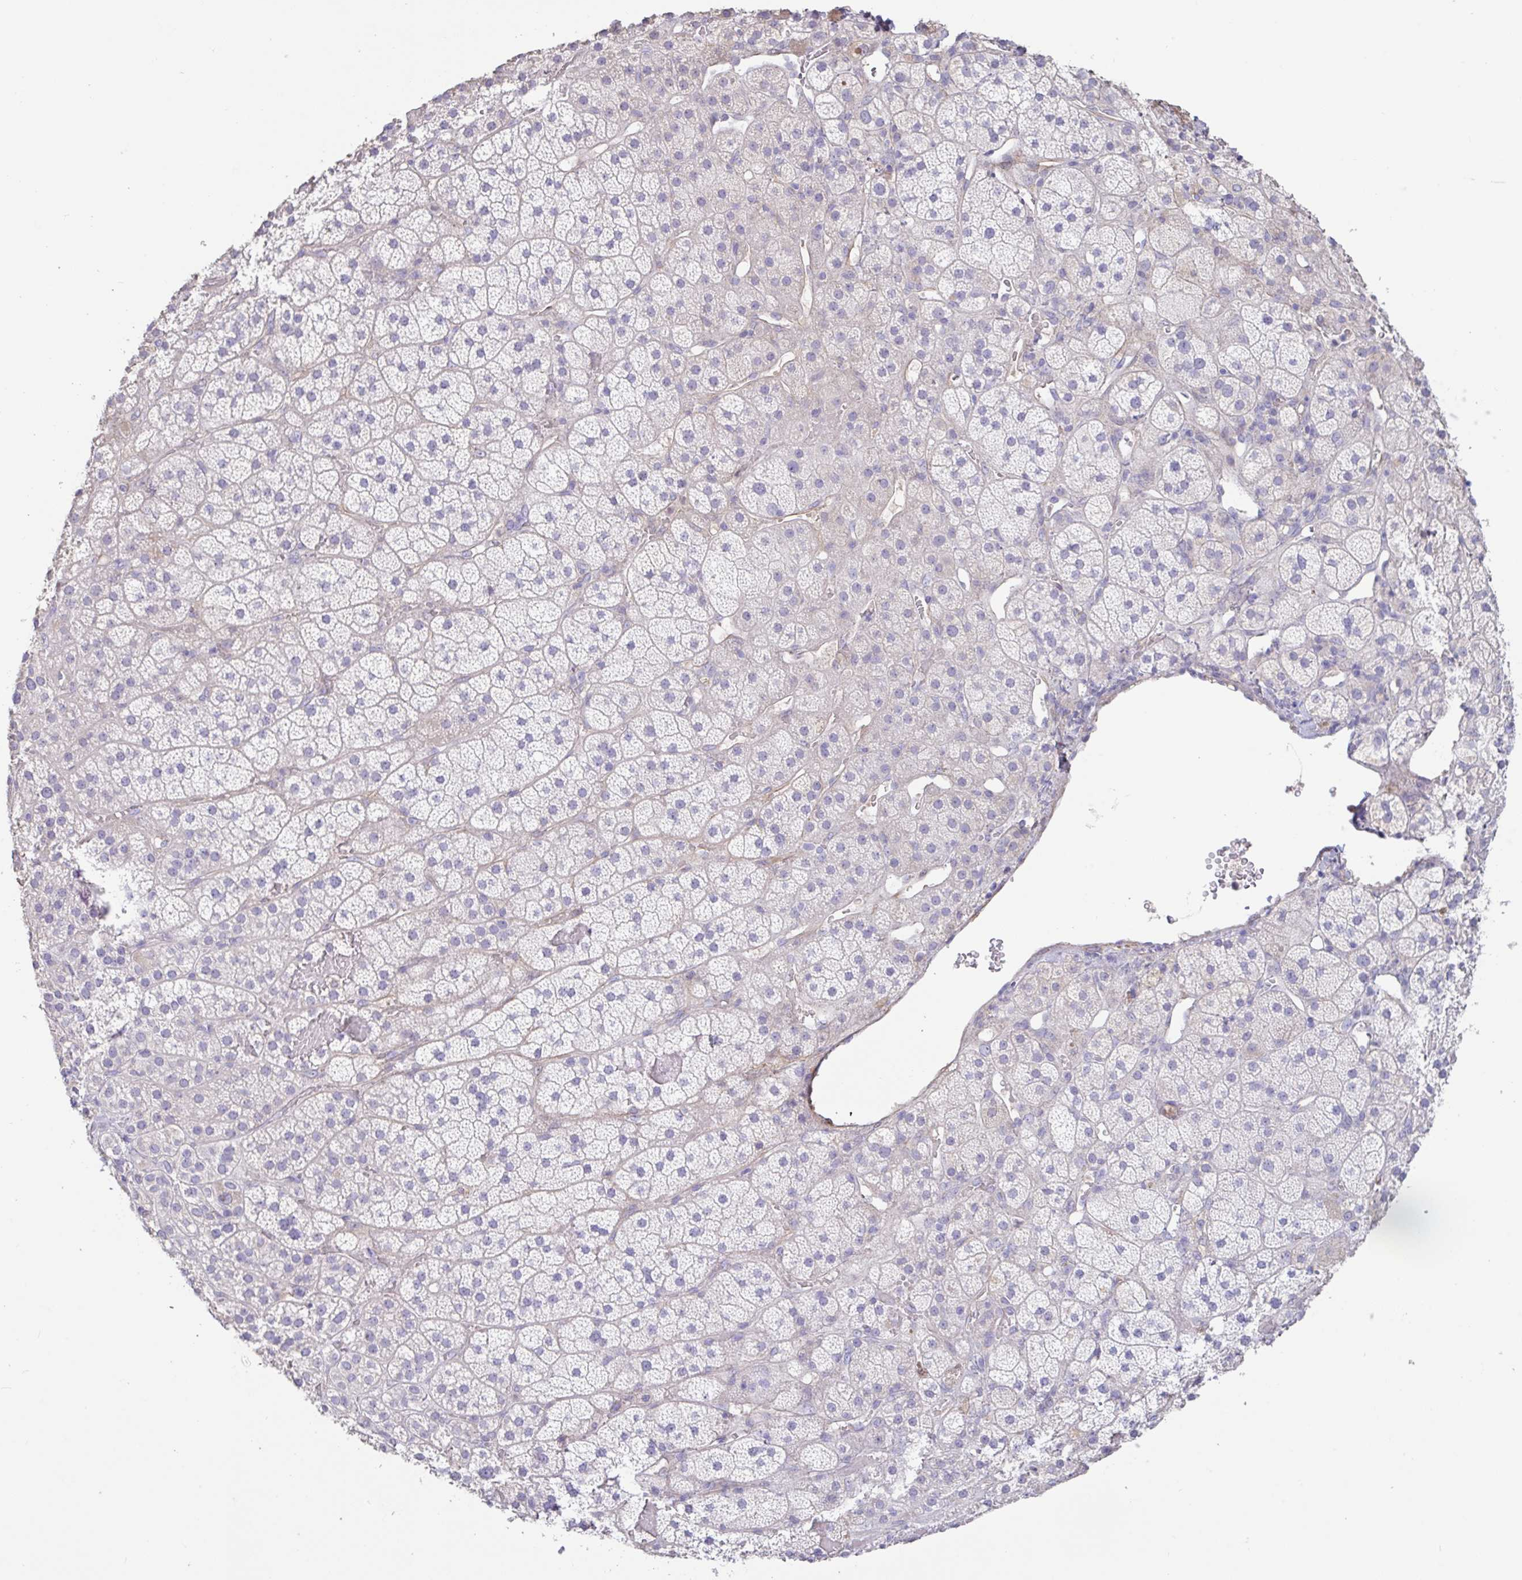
{"staining": {"intensity": "negative", "quantity": "none", "location": "none"}, "tissue": "adrenal gland", "cell_type": "Glandular cells", "image_type": "normal", "snomed": [{"axis": "morphology", "description": "Normal tissue, NOS"}, {"axis": "topography", "description": "Adrenal gland"}], "caption": "Immunohistochemistry photomicrograph of unremarkable adrenal gland stained for a protein (brown), which displays no staining in glandular cells. (DAB (3,3'-diaminobenzidine) immunohistochemistry (IHC) visualized using brightfield microscopy, high magnification).", "gene": "PYGM", "patient": {"sex": "male", "age": 57}}